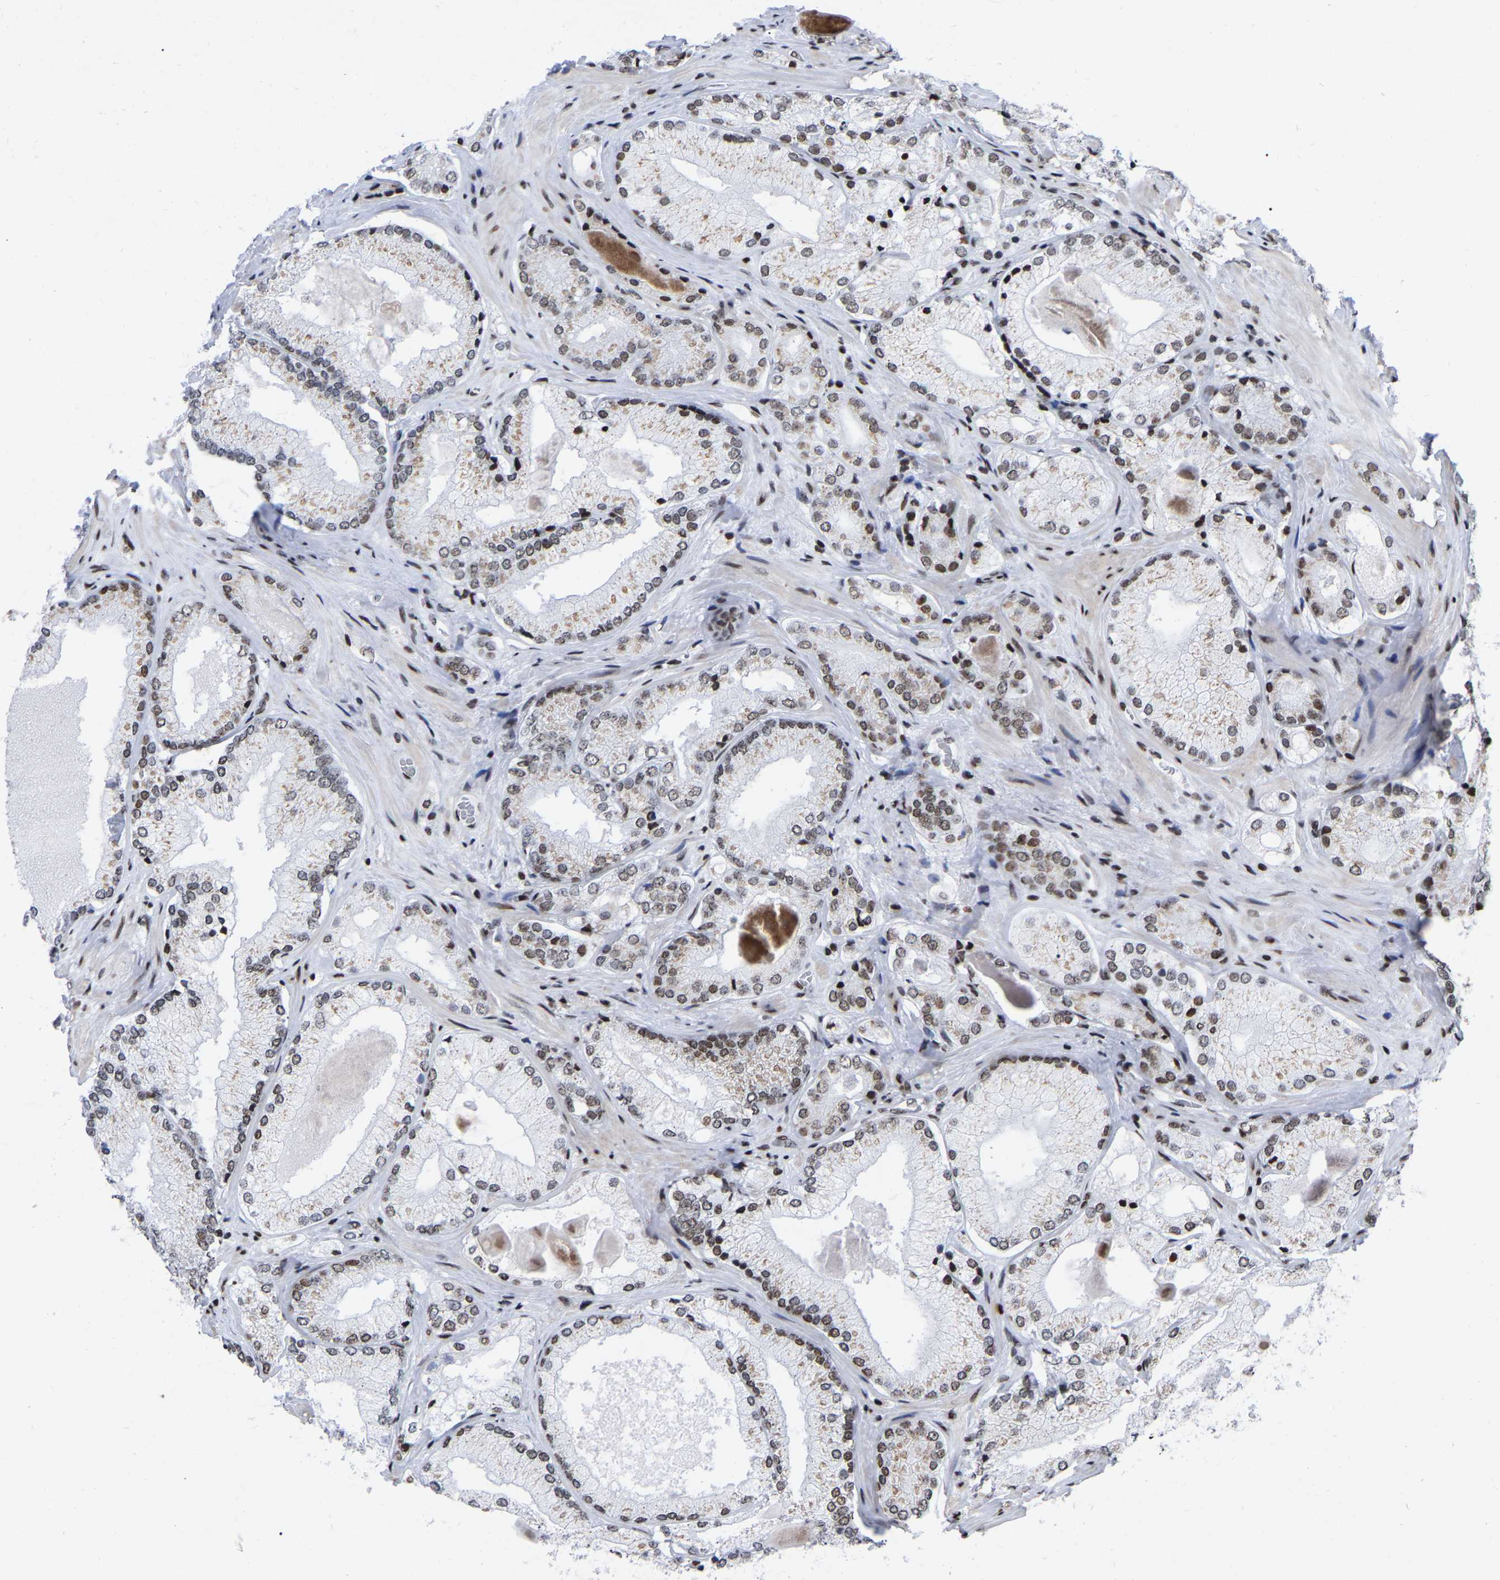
{"staining": {"intensity": "weak", "quantity": "25%-75%", "location": "nuclear"}, "tissue": "prostate cancer", "cell_type": "Tumor cells", "image_type": "cancer", "snomed": [{"axis": "morphology", "description": "Adenocarcinoma, Low grade"}, {"axis": "topography", "description": "Prostate"}], "caption": "Immunohistochemical staining of prostate cancer shows weak nuclear protein expression in about 25%-75% of tumor cells.", "gene": "PRCC", "patient": {"sex": "male", "age": 65}}